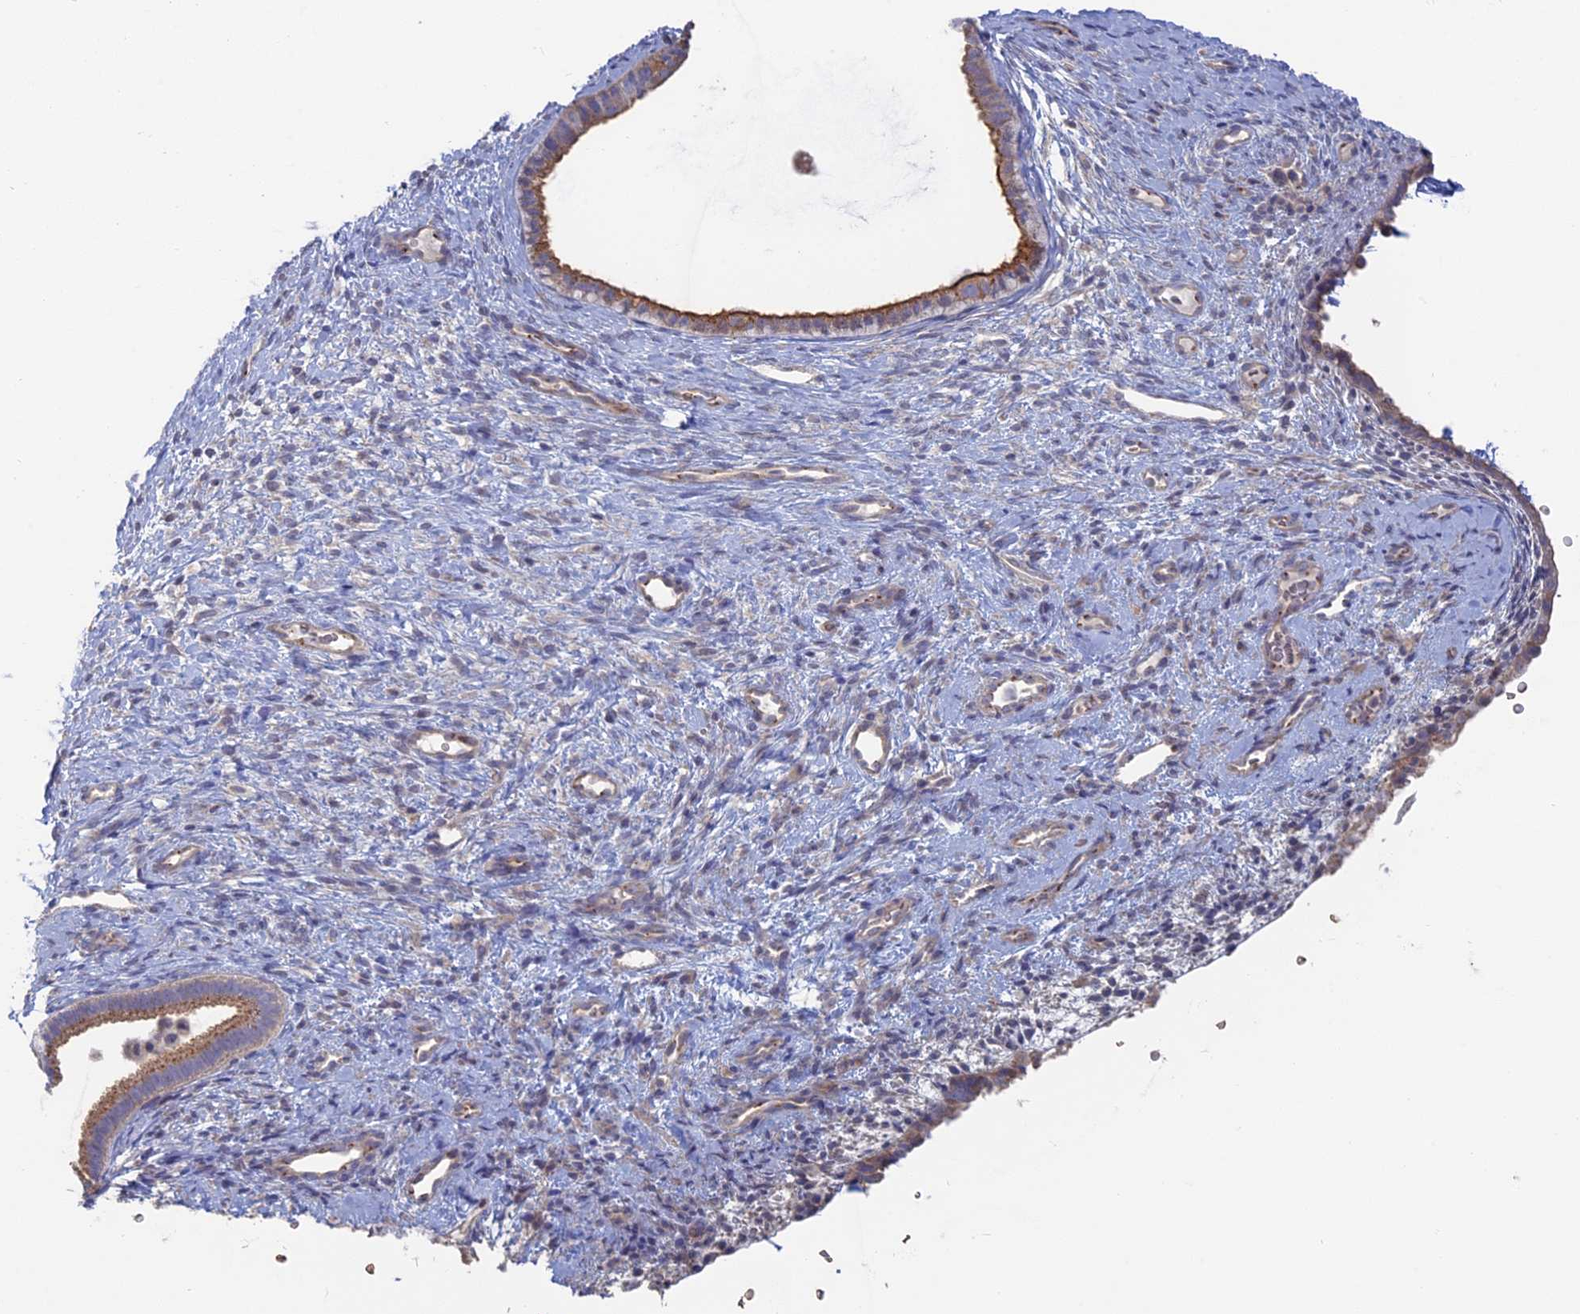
{"staining": {"intensity": "negative", "quantity": "none", "location": "none"}, "tissue": "endometrium", "cell_type": "Cells in endometrial stroma", "image_type": "normal", "snomed": [{"axis": "morphology", "description": "Normal tissue, NOS"}, {"axis": "topography", "description": "Endometrium"}], "caption": "Protein analysis of normal endometrium displays no significant positivity in cells in endometrial stroma.", "gene": "TBC1D30", "patient": {"sex": "female", "age": 65}}